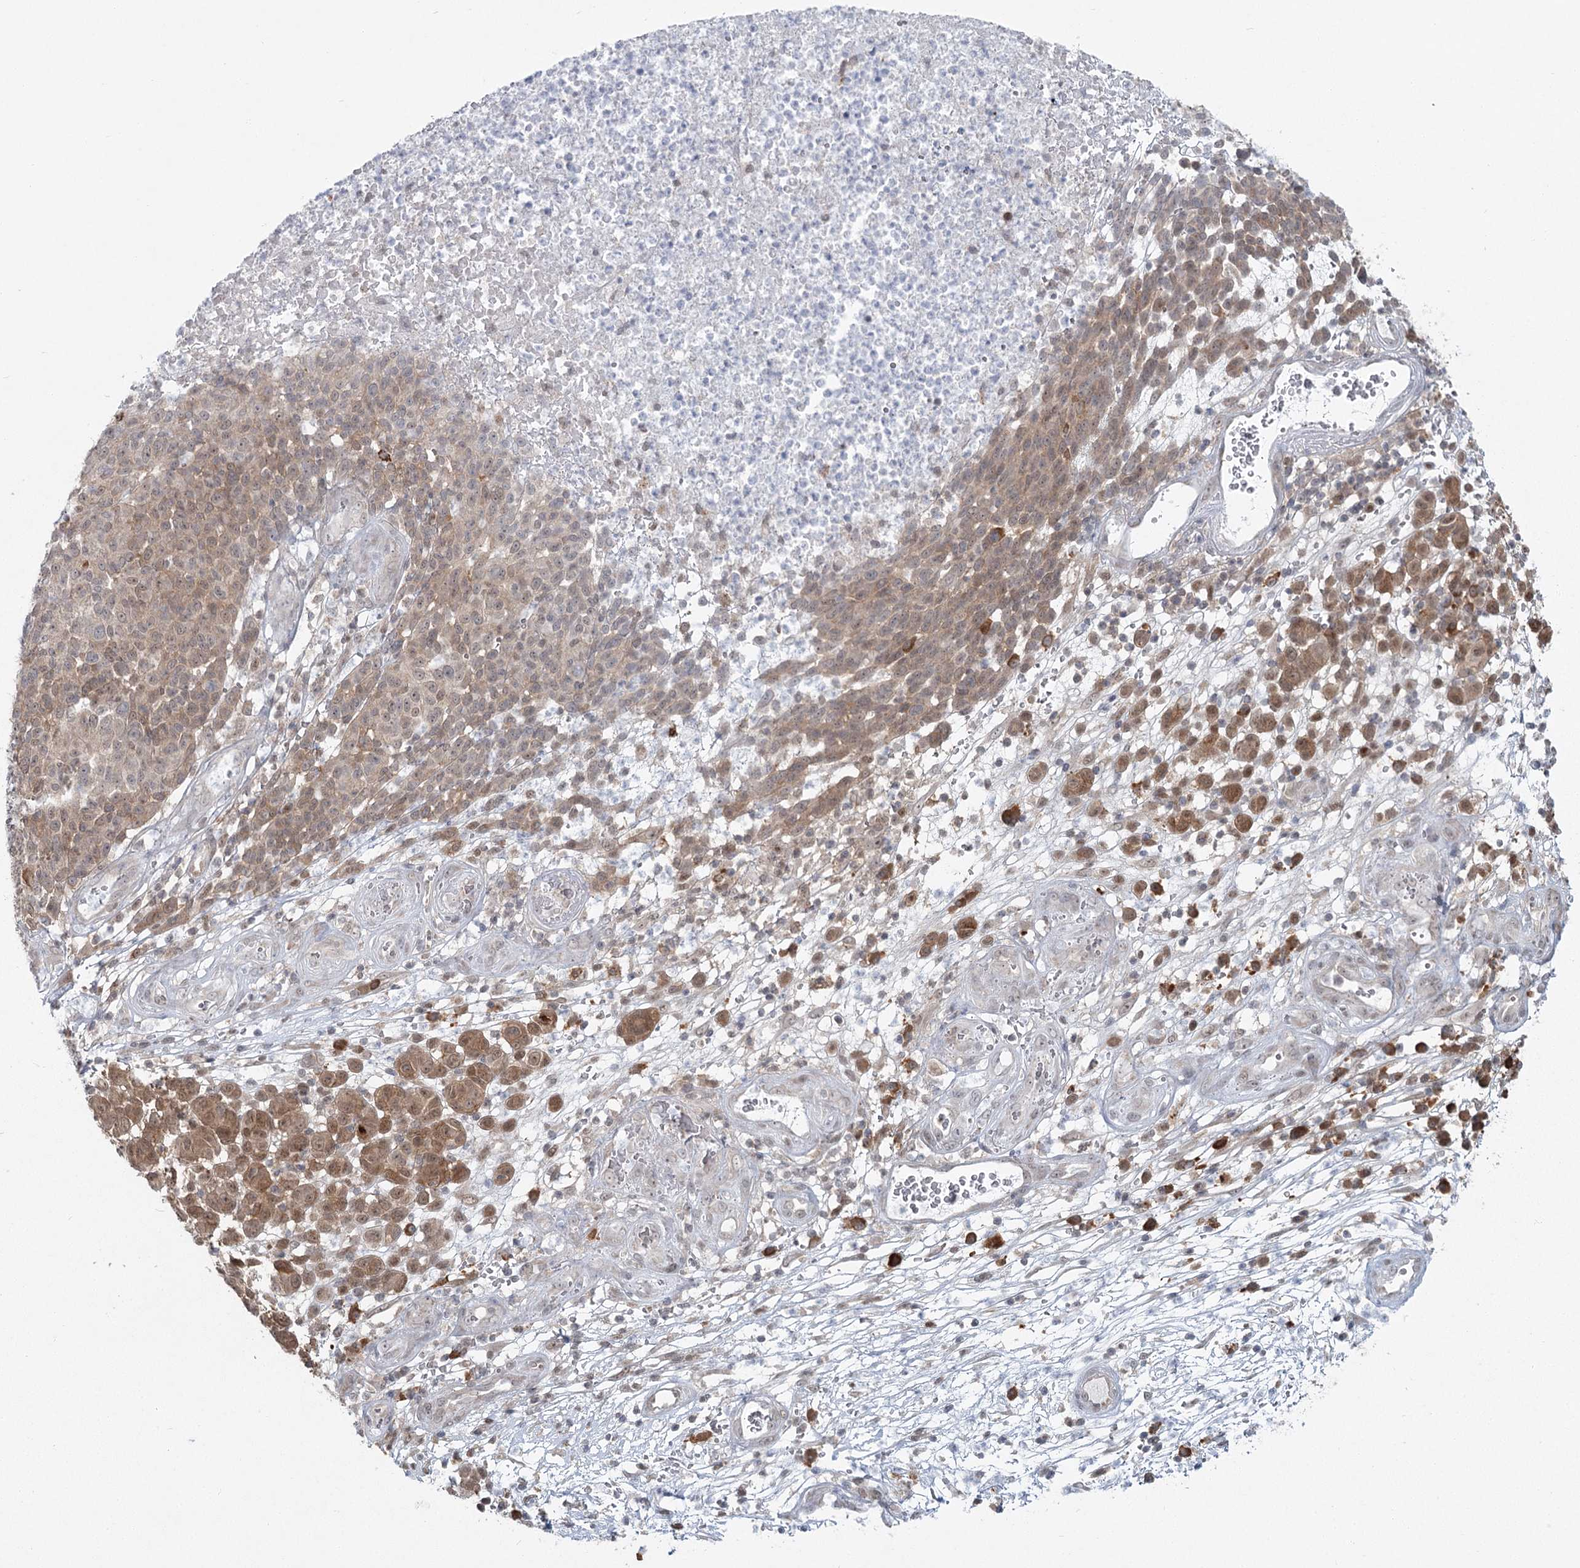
{"staining": {"intensity": "moderate", "quantity": "<25%", "location": "cytoplasmic/membranous"}, "tissue": "melanoma", "cell_type": "Tumor cells", "image_type": "cancer", "snomed": [{"axis": "morphology", "description": "Malignant melanoma, NOS"}, {"axis": "topography", "description": "Skin"}], "caption": "Tumor cells reveal low levels of moderate cytoplasmic/membranous positivity in approximately <25% of cells in human melanoma.", "gene": "THNSL1", "patient": {"sex": "male", "age": 49}}